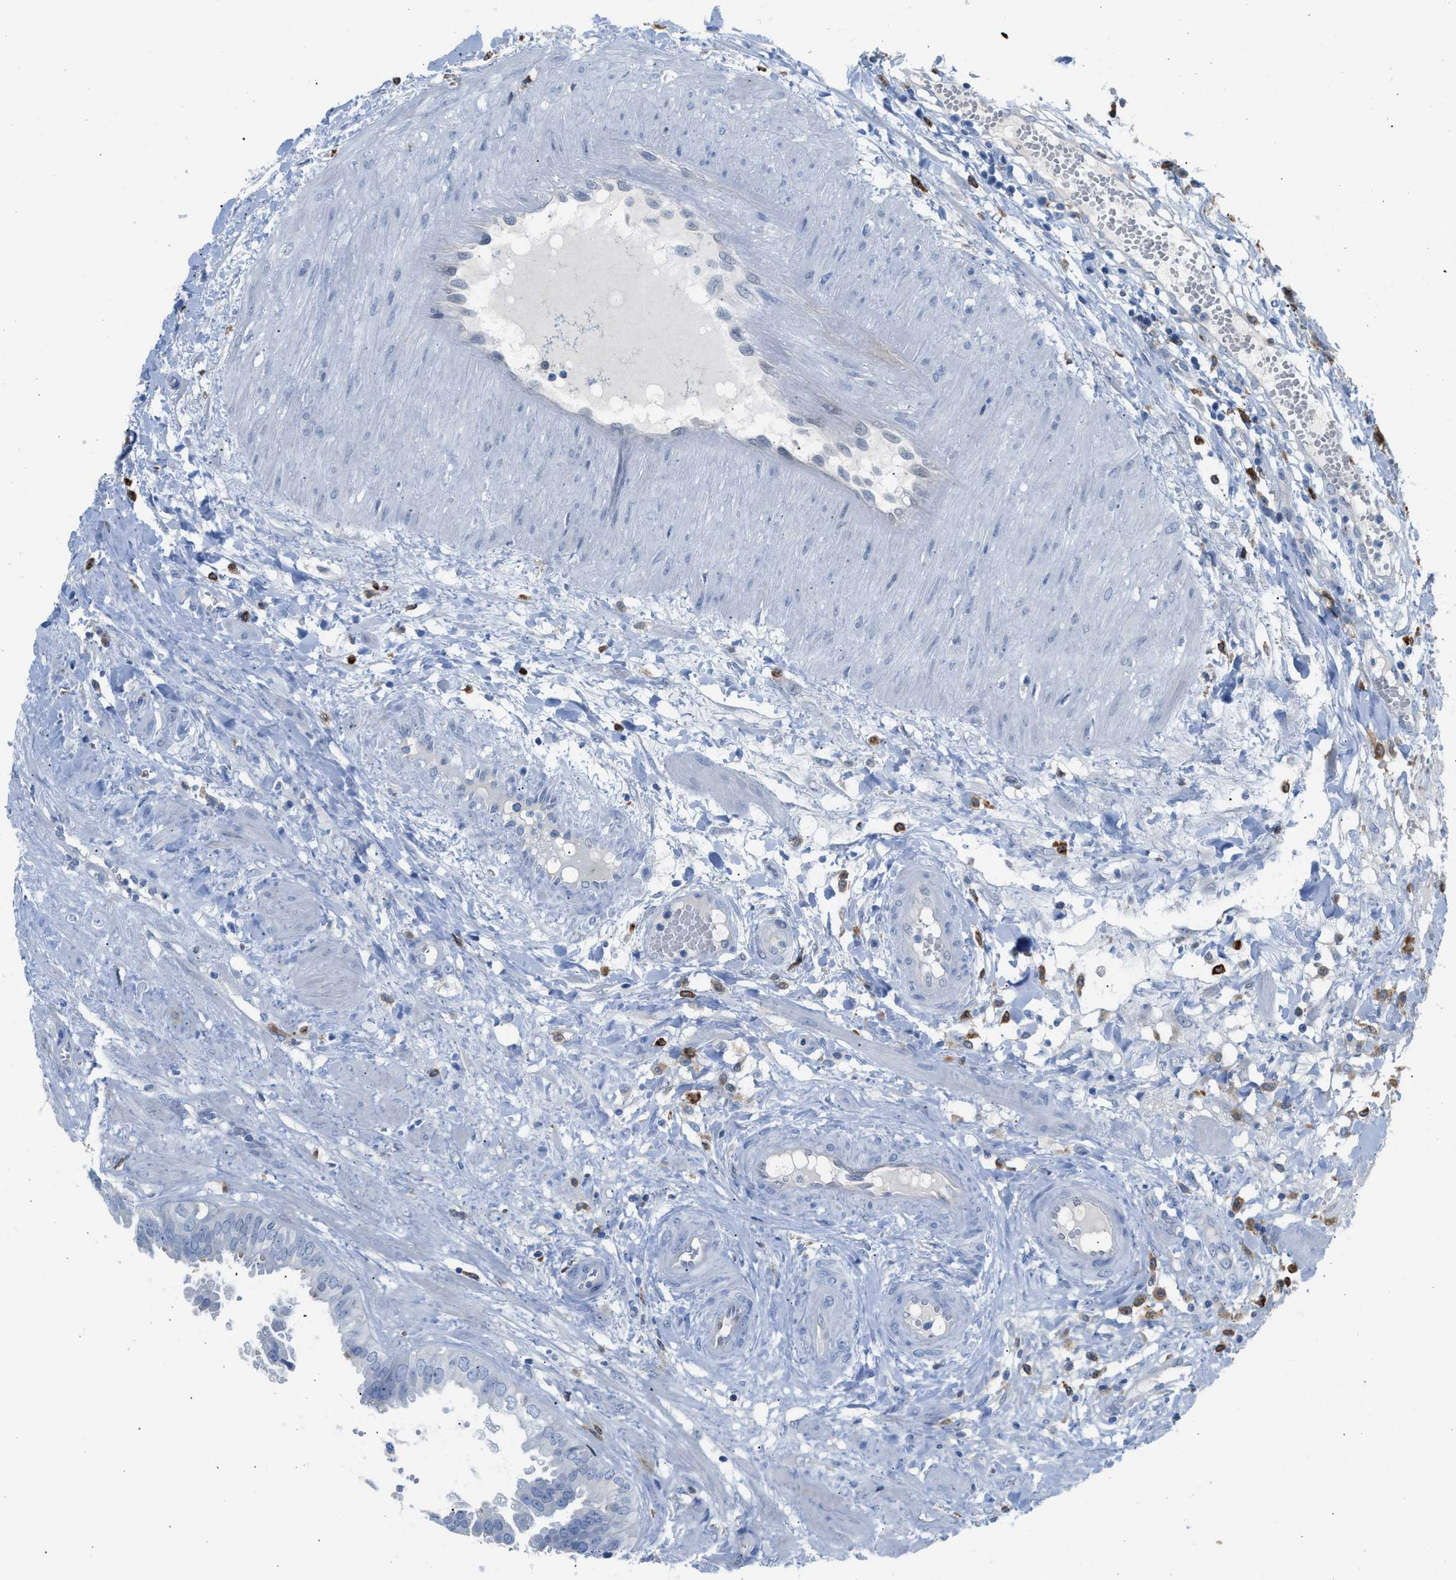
{"staining": {"intensity": "negative", "quantity": "none", "location": "none"}, "tissue": "seminal vesicle", "cell_type": "Glandular cells", "image_type": "normal", "snomed": [{"axis": "morphology", "description": "Normal tissue, NOS"}, {"axis": "morphology", "description": "Adenocarcinoma, High grade"}, {"axis": "topography", "description": "Prostate"}, {"axis": "topography", "description": "Seminal veicle"}], "caption": "The histopathology image reveals no staining of glandular cells in normal seminal vesicle.", "gene": "CLEC10A", "patient": {"sex": "male", "age": 55}}